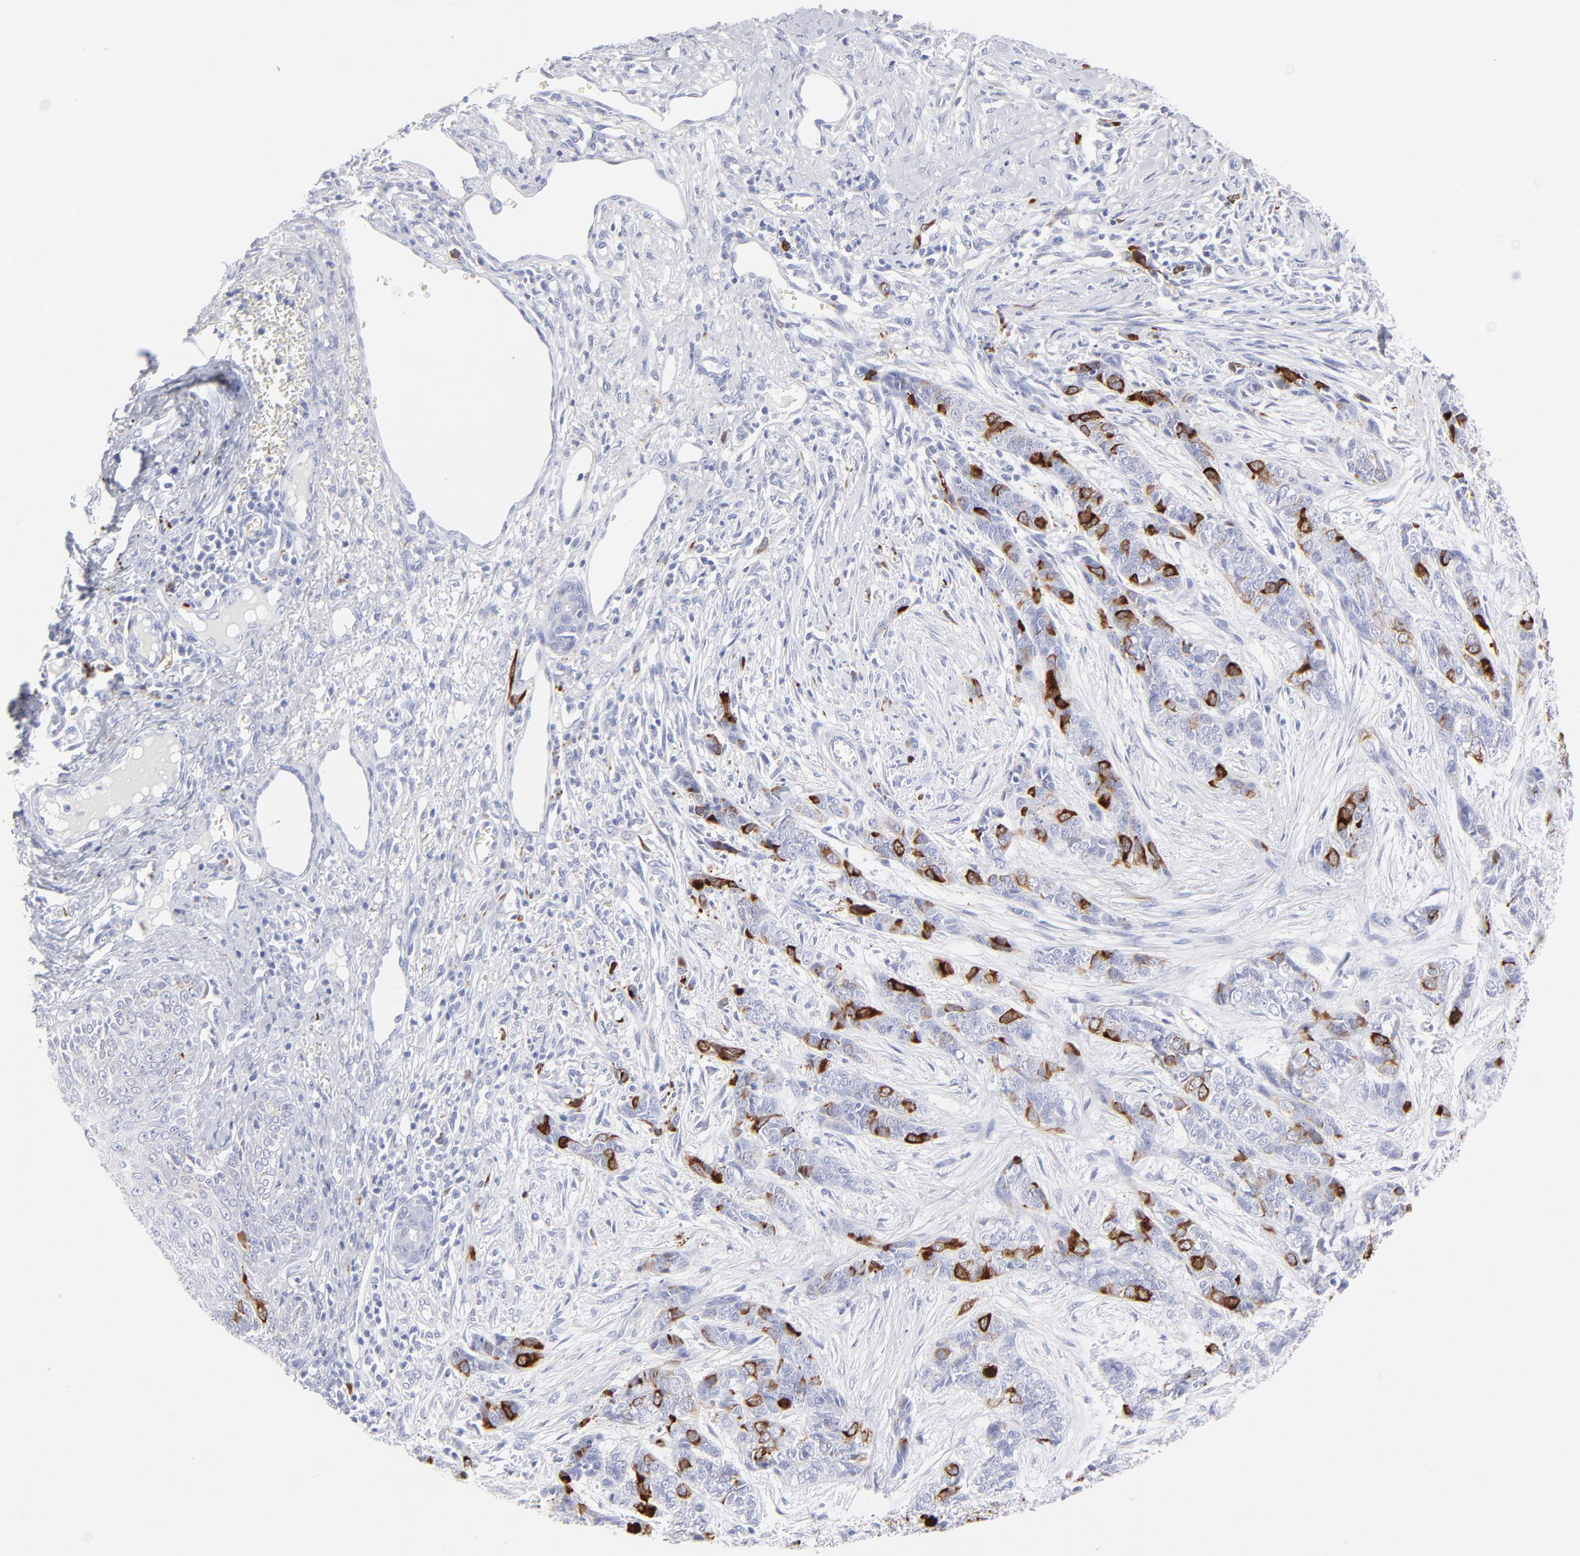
{"staining": {"intensity": "strong", "quantity": "<25%", "location": "cytoplasmic/membranous"}, "tissue": "skin cancer", "cell_type": "Tumor cells", "image_type": "cancer", "snomed": [{"axis": "morphology", "description": "Basal cell carcinoma"}, {"axis": "topography", "description": "Skin"}], "caption": "Protein staining shows strong cytoplasmic/membranous positivity in about <25% of tumor cells in skin cancer. Ihc stains the protein of interest in brown and the nuclei are stained blue.", "gene": "CCNB1", "patient": {"sex": "female", "age": 64}}